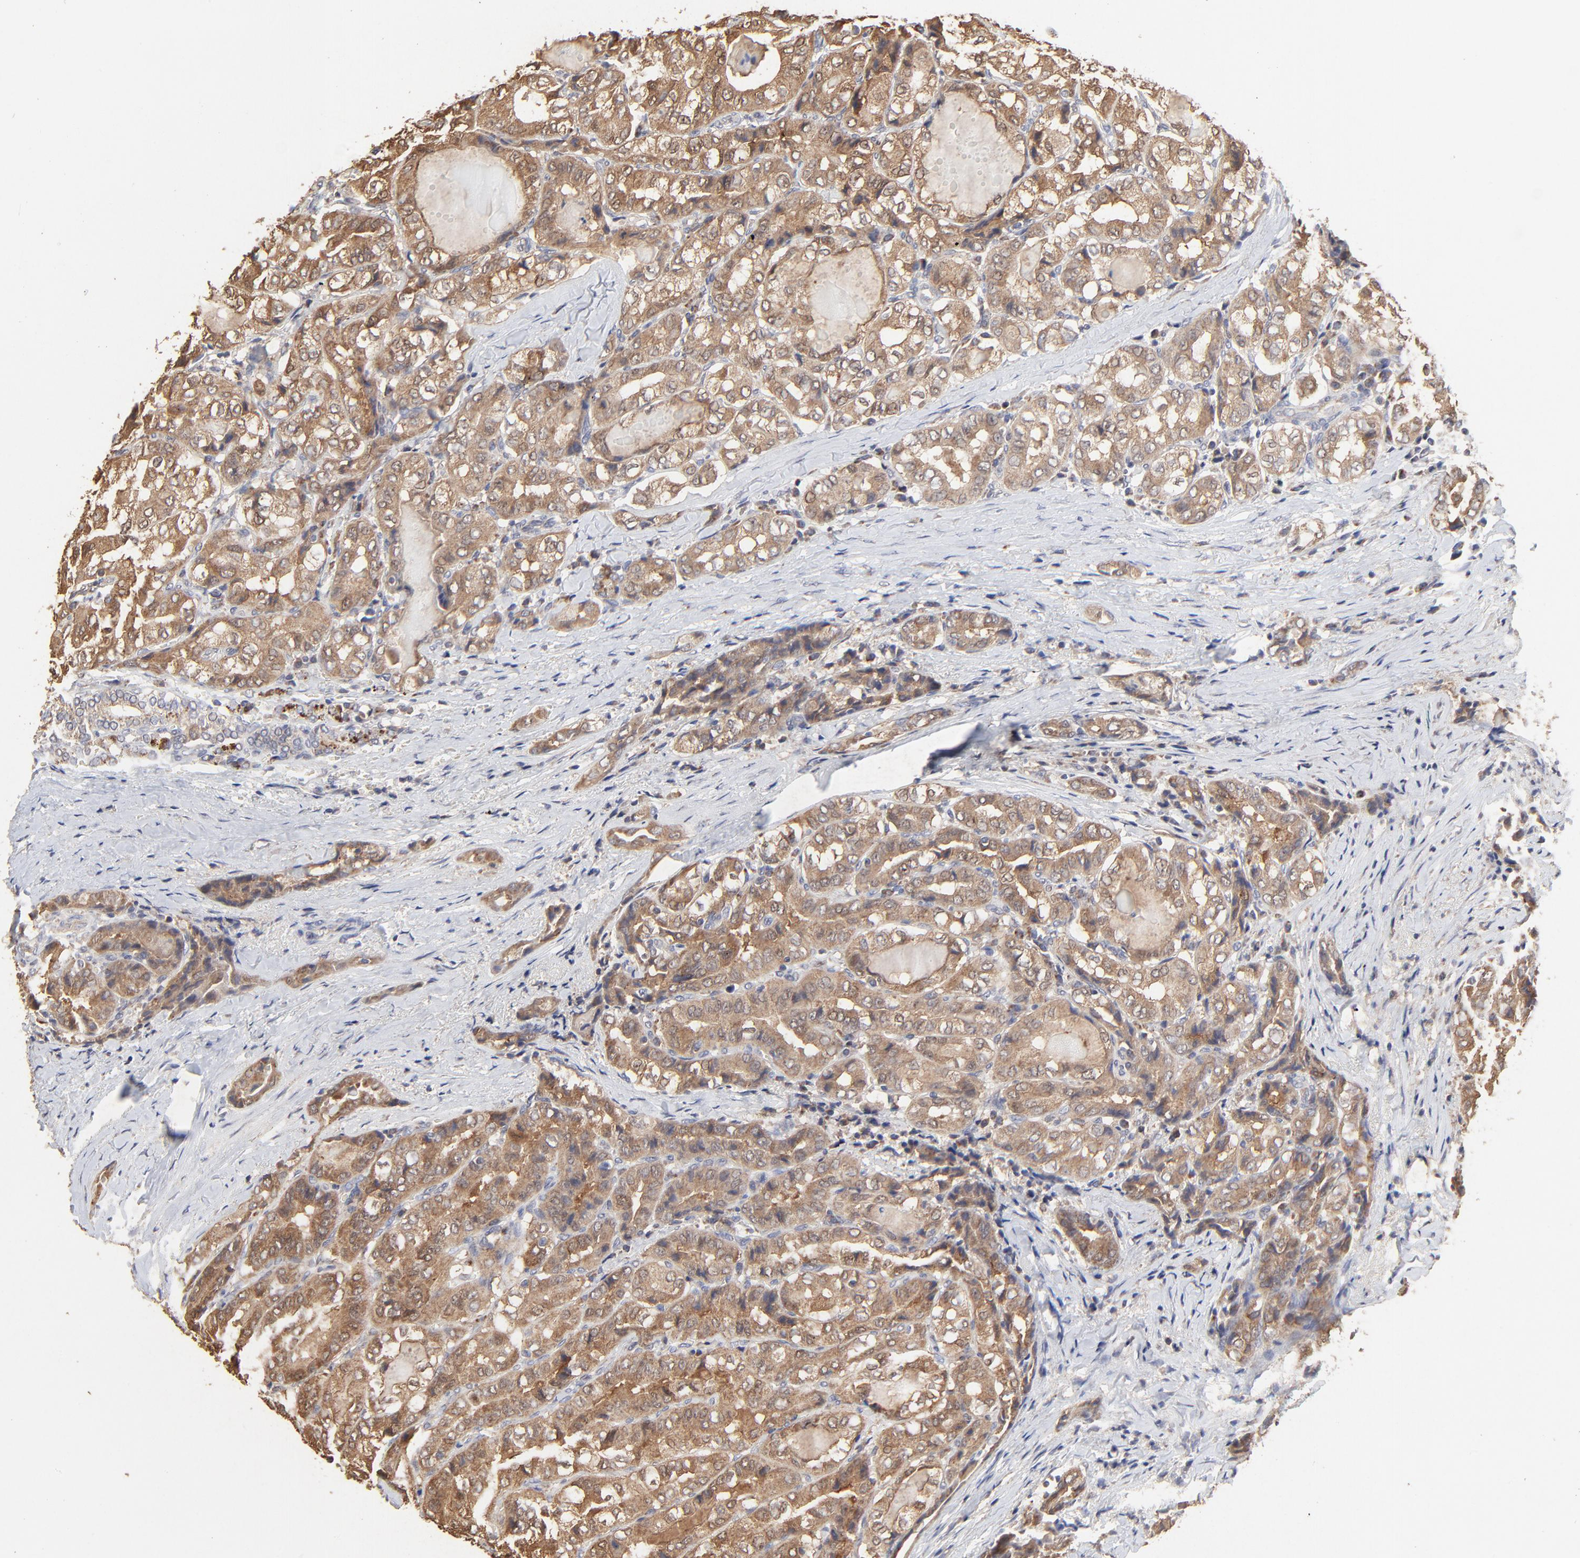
{"staining": {"intensity": "moderate", "quantity": ">75%", "location": "cytoplasmic/membranous"}, "tissue": "thyroid cancer", "cell_type": "Tumor cells", "image_type": "cancer", "snomed": [{"axis": "morphology", "description": "Papillary adenocarcinoma, NOS"}, {"axis": "topography", "description": "Thyroid gland"}], "caption": "Thyroid cancer (papillary adenocarcinoma) stained for a protein exhibits moderate cytoplasmic/membranous positivity in tumor cells.", "gene": "LGALS3", "patient": {"sex": "female", "age": 71}}